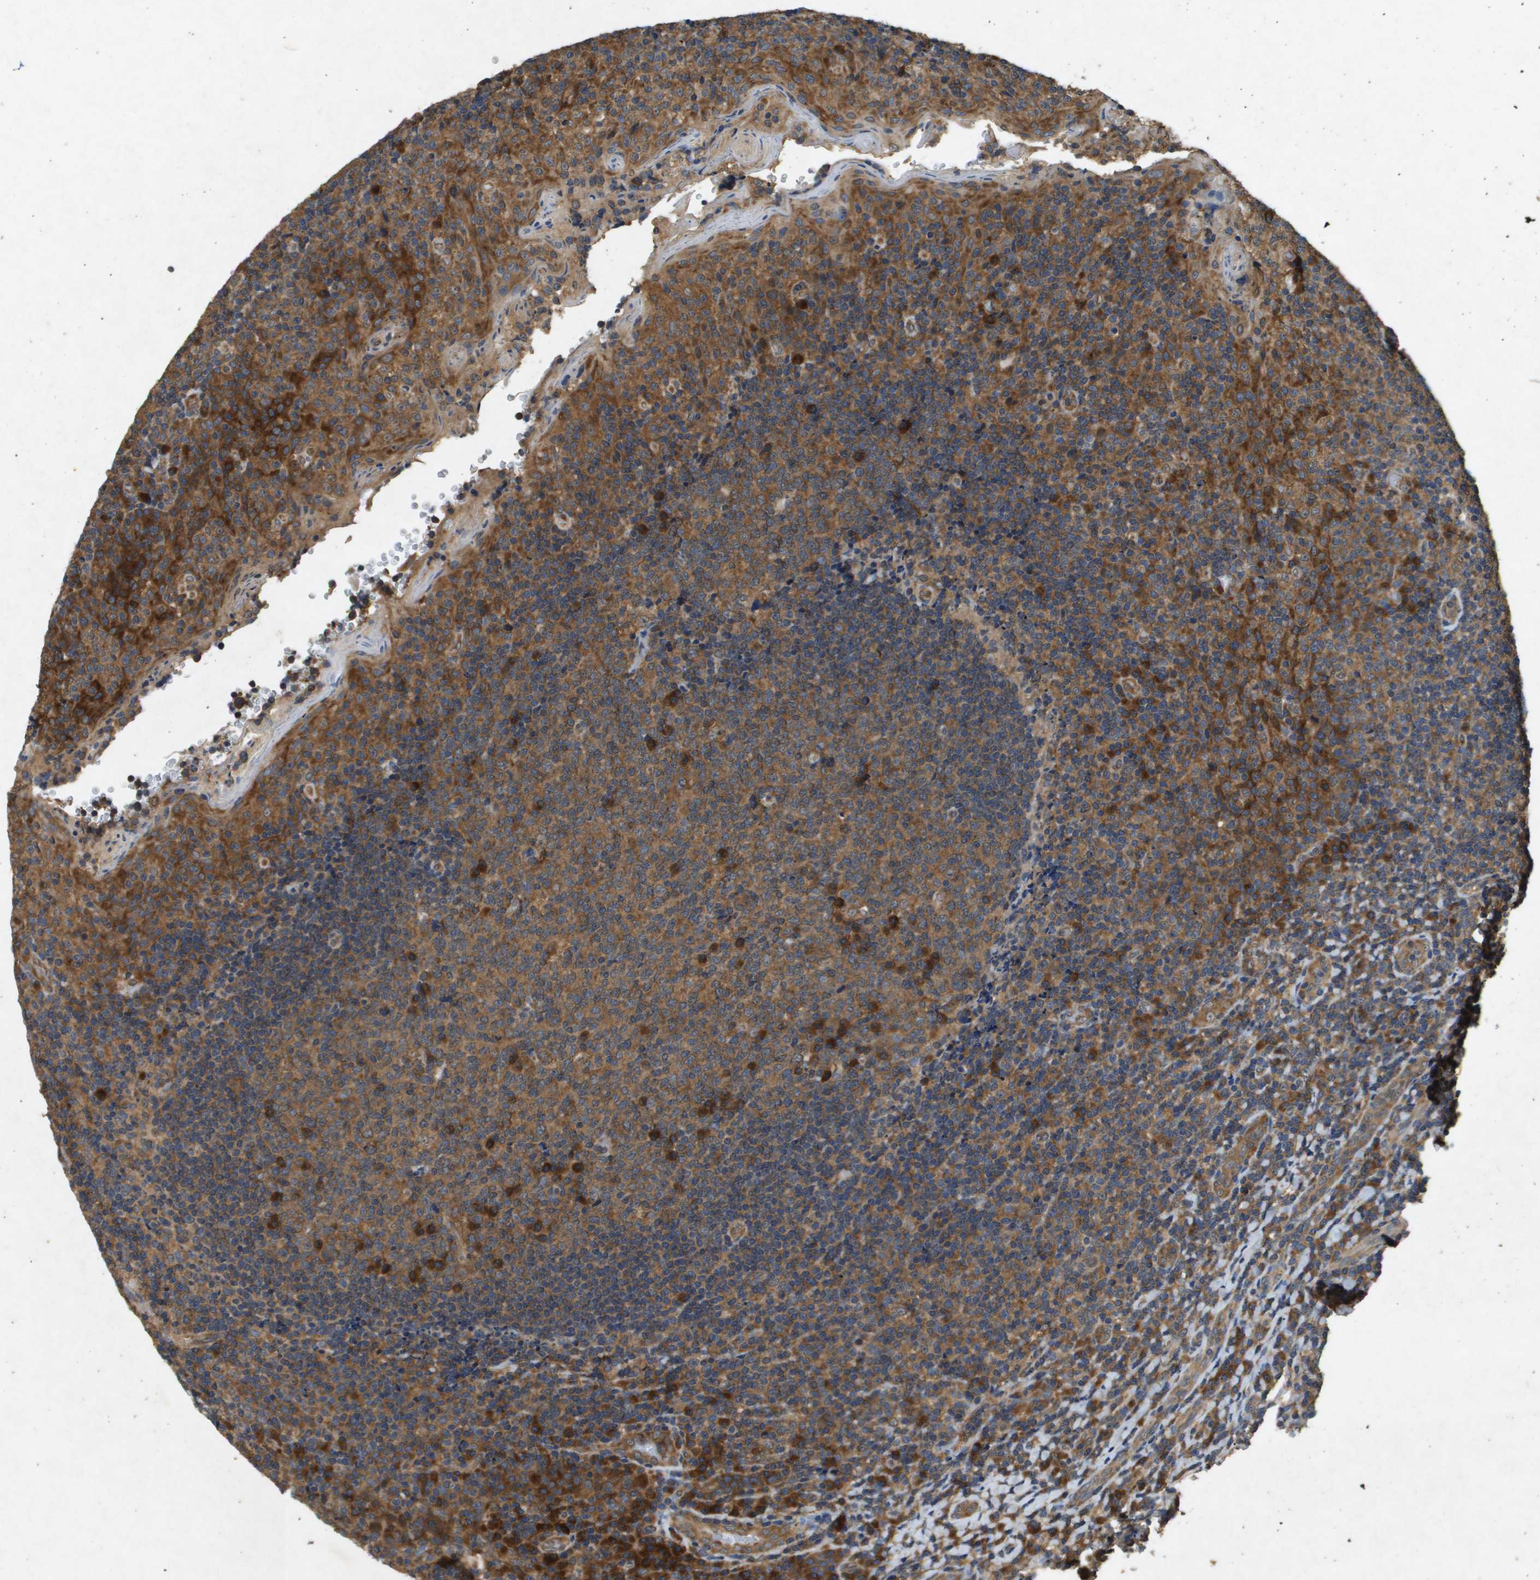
{"staining": {"intensity": "moderate", "quantity": ">75%", "location": "cytoplasmic/membranous"}, "tissue": "tonsil", "cell_type": "Germinal center cells", "image_type": "normal", "snomed": [{"axis": "morphology", "description": "Normal tissue, NOS"}, {"axis": "topography", "description": "Tonsil"}], "caption": "High-magnification brightfield microscopy of unremarkable tonsil stained with DAB (brown) and counterstained with hematoxylin (blue). germinal center cells exhibit moderate cytoplasmic/membranous positivity is appreciated in approximately>75% of cells.", "gene": "PTPRT", "patient": {"sex": "male", "age": 17}}